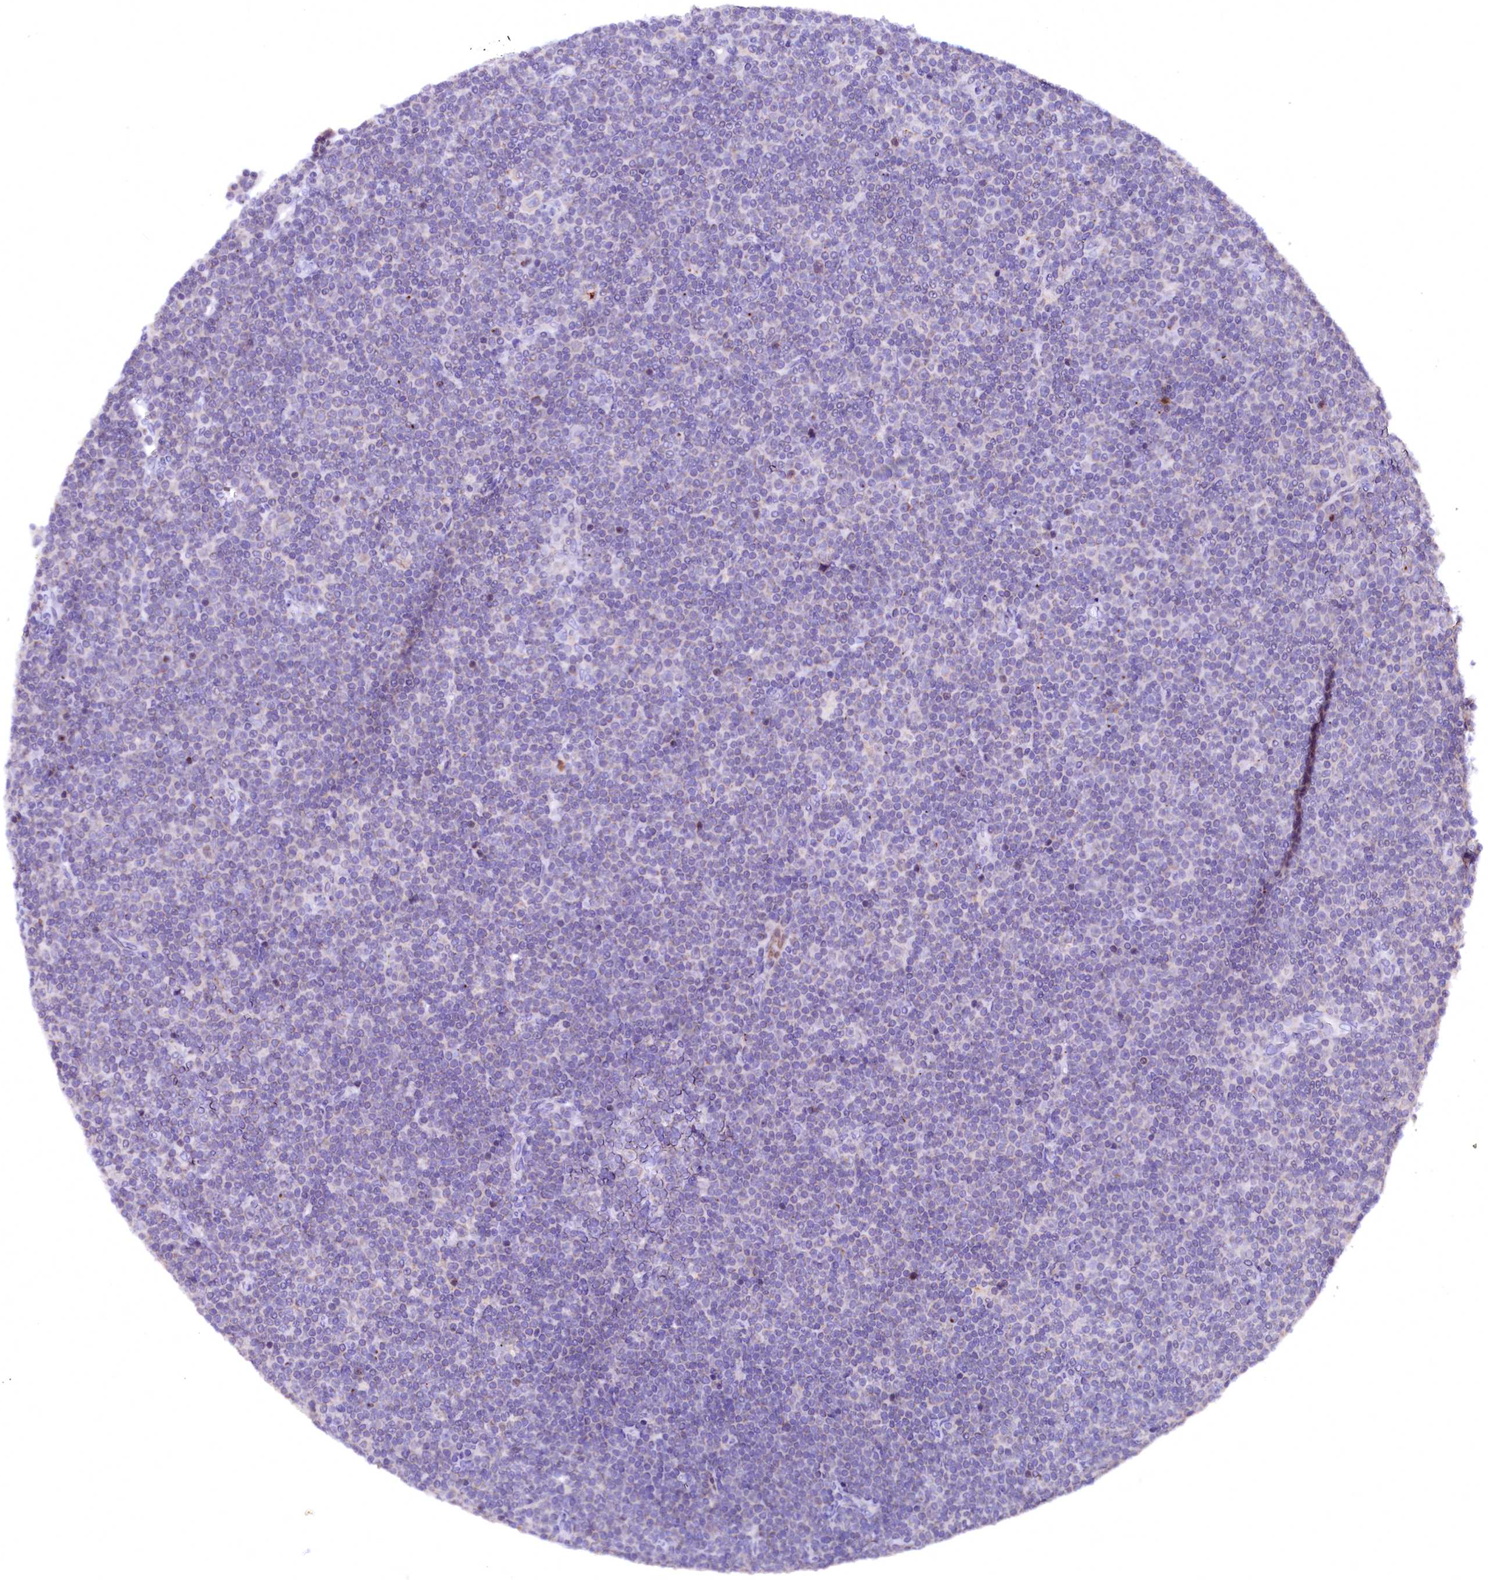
{"staining": {"intensity": "negative", "quantity": "none", "location": "none"}, "tissue": "lymphoma", "cell_type": "Tumor cells", "image_type": "cancer", "snomed": [{"axis": "morphology", "description": "Malignant lymphoma, non-Hodgkin's type, Low grade"}, {"axis": "topography", "description": "Lymph node"}], "caption": "A high-resolution histopathology image shows IHC staining of lymphoma, which exhibits no significant expression in tumor cells.", "gene": "NALF1", "patient": {"sex": "female", "age": 67}}